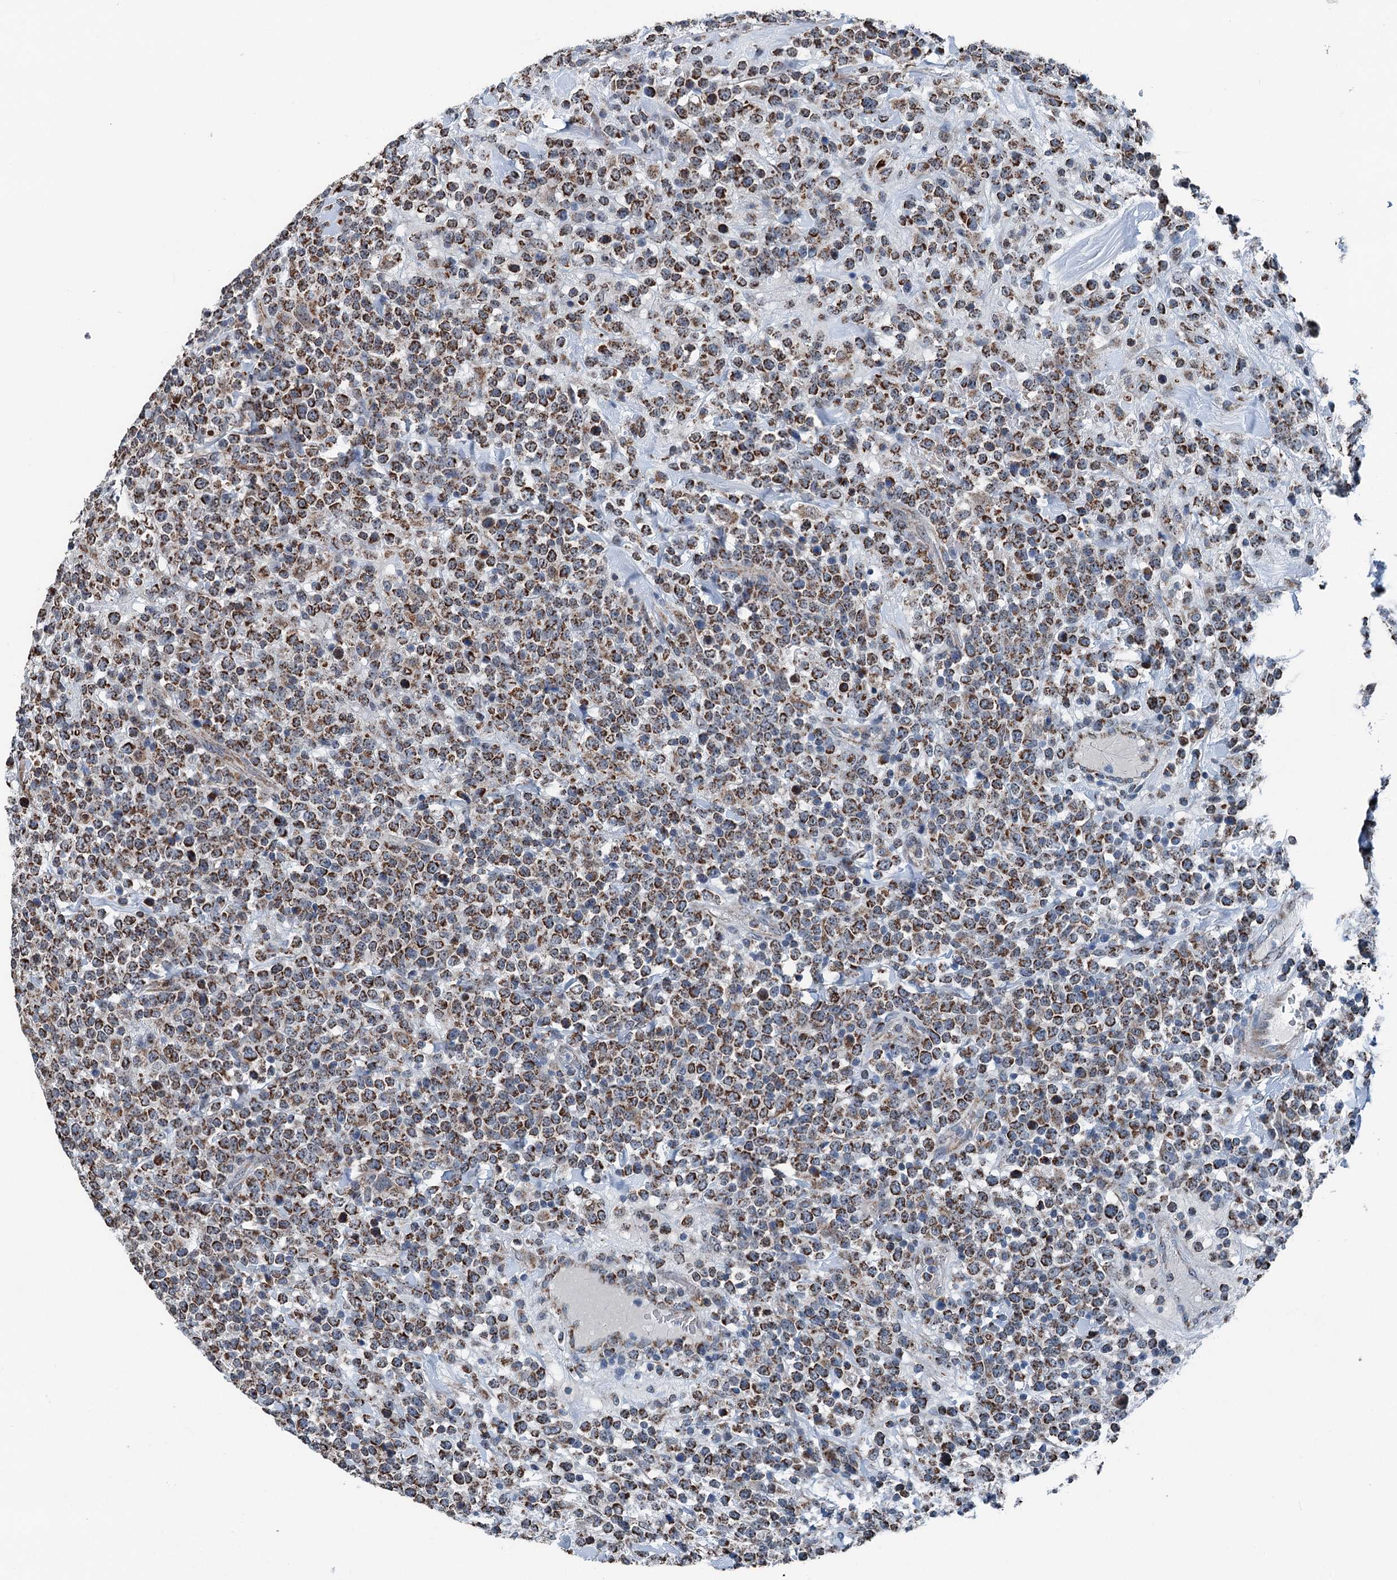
{"staining": {"intensity": "strong", "quantity": ">75%", "location": "cytoplasmic/membranous"}, "tissue": "lymphoma", "cell_type": "Tumor cells", "image_type": "cancer", "snomed": [{"axis": "morphology", "description": "Malignant lymphoma, non-Hodgkin's type, High grade"}, {"axis": "topography", "description": "Colon"}], "caption": "Brown immunohistochemical staining in human lymphoma reveals strong cytoplasmic/membranous staining in about >75% of tumor cells.", "gene": "TRPT1", "patient": {"sex": "female", "age": 53}}